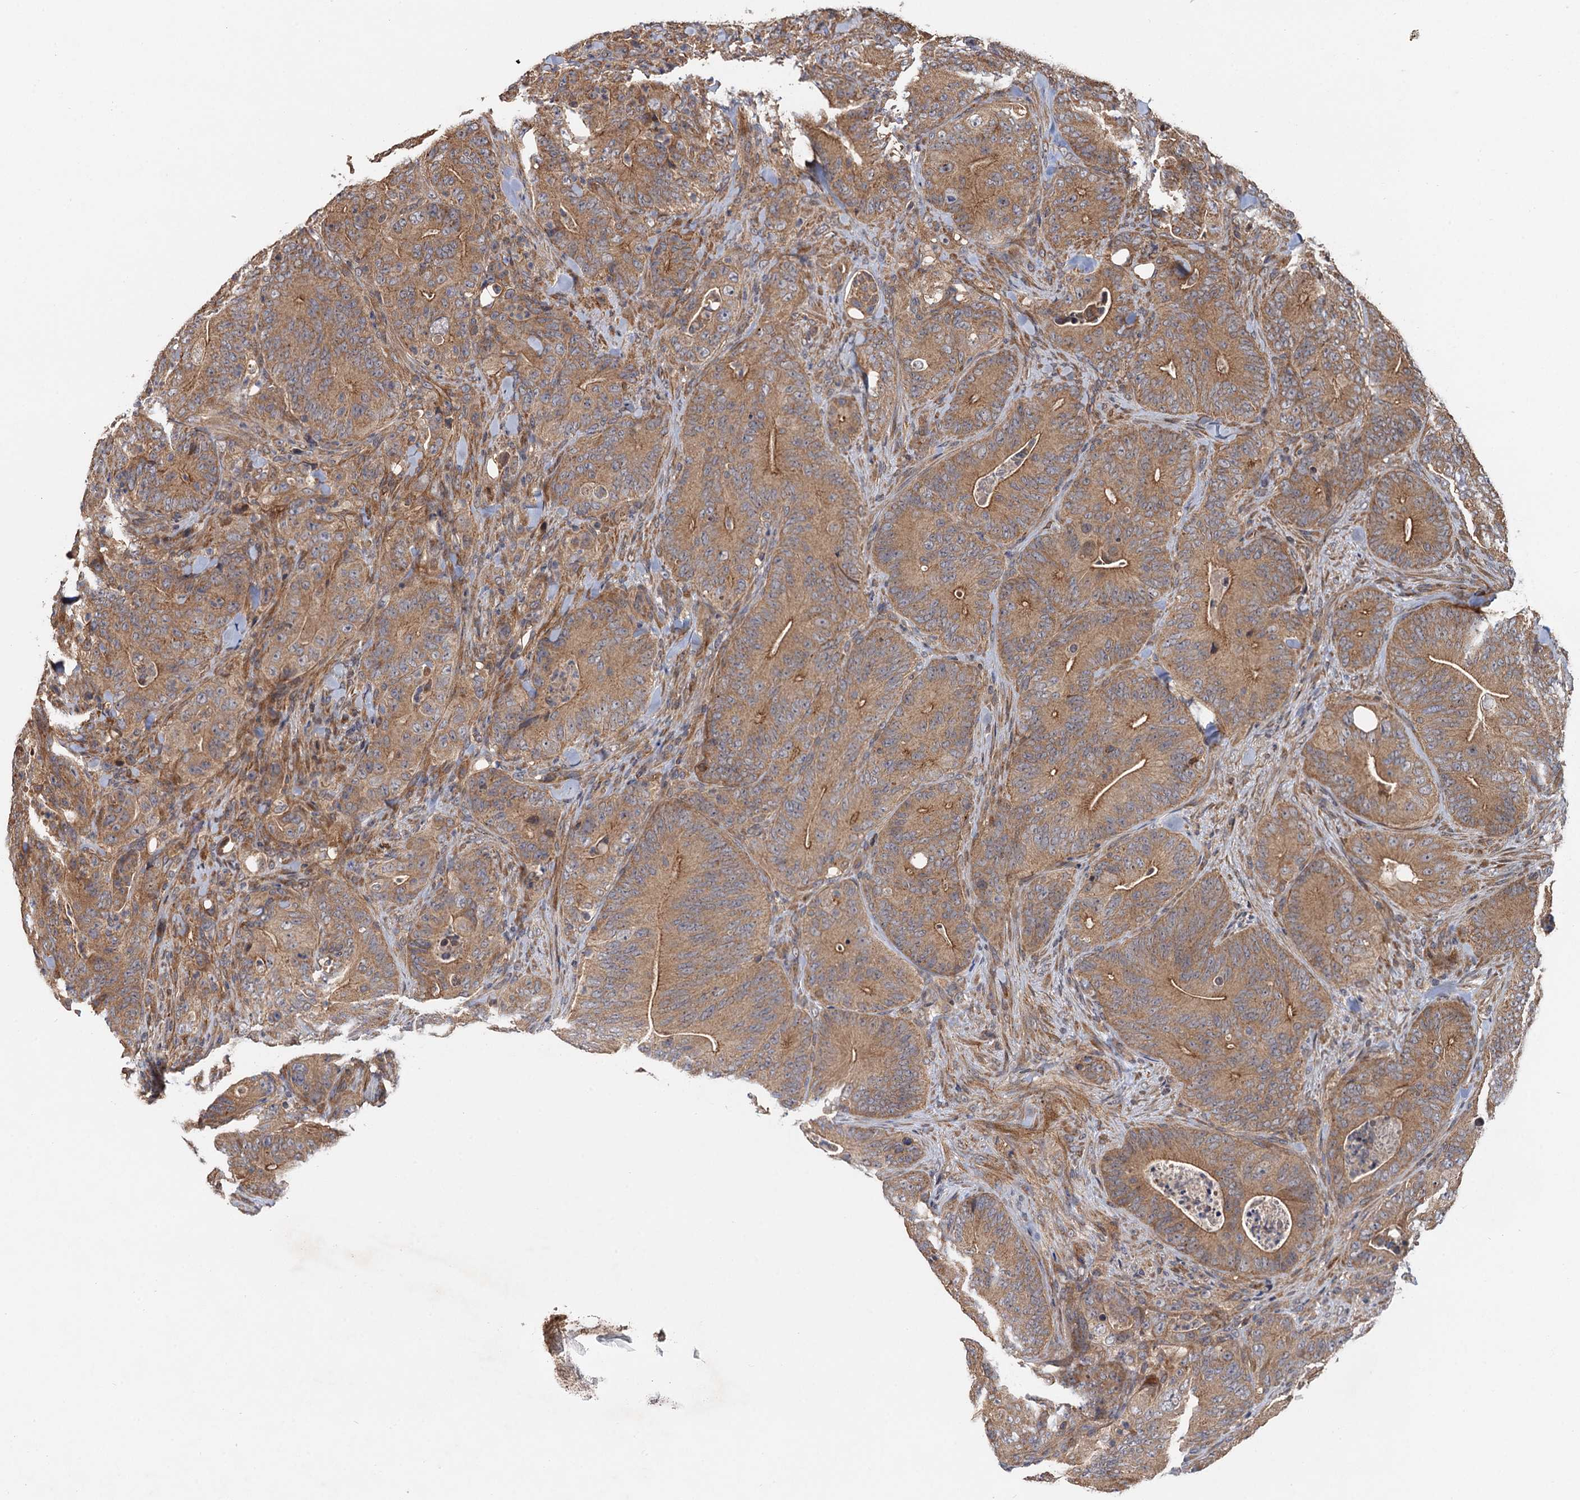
{"staining": {"intensity": "moderate", "quantity": ">75%", "location": "cytoplasmic/membranous"}, "tissue": "colorectal cancer", "cell_type": "Tumor cells", "image_type": "cancer", "snomed": [{"axis": "morphology", "description": "Normal tissue, NOS"}, {"axis": "topography", "description": "Colon"}], "caption": "Brown immunohistochemical staining in colorectal cancer demonstrates moderate cytoplasmic/membranous positivity in approximately >75% of tumor cells.", "gene": "SNX32", "patient": {"sex": "female", "age": 82}}